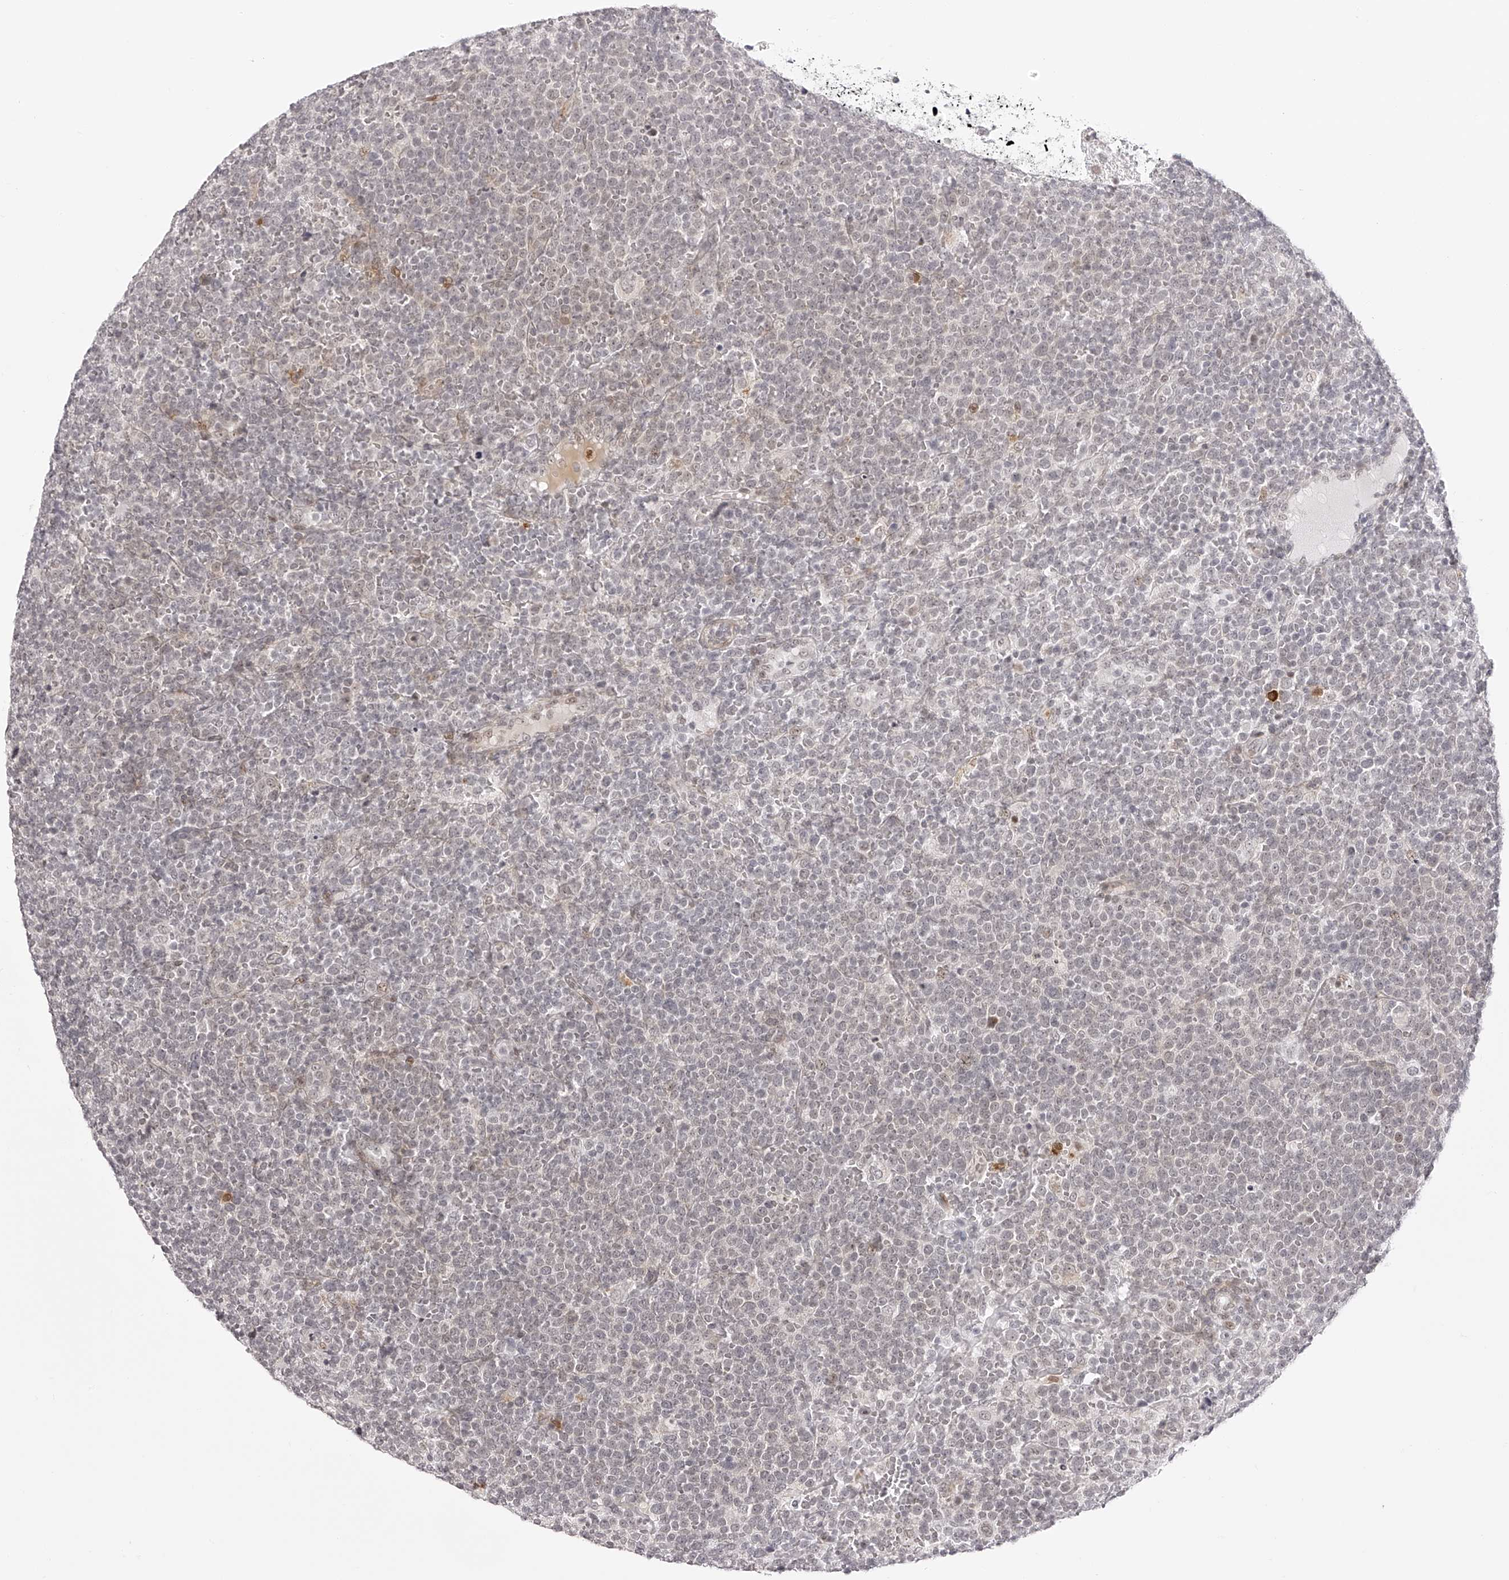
{"staining": {"intensity": "weak", "quantity": "25%-75%", "location": "nuclear"}, "tissue": "lymphoma", "cell_type": "Tumor cells", "image_type": "cancer", "snomed": [{"axis": "morphology", "description": "Malignant lymphoma, non-Hodgkin's type, High grade"}, {"axis": "topography", "description": "Lymph node"}], "caption": "The immunohistochemical stain labels weak nuclear staining in tumor cells of lymphoma tissue.", "gene": "PLEKHG1", "patient": {"sex": "male", "age": 61}}